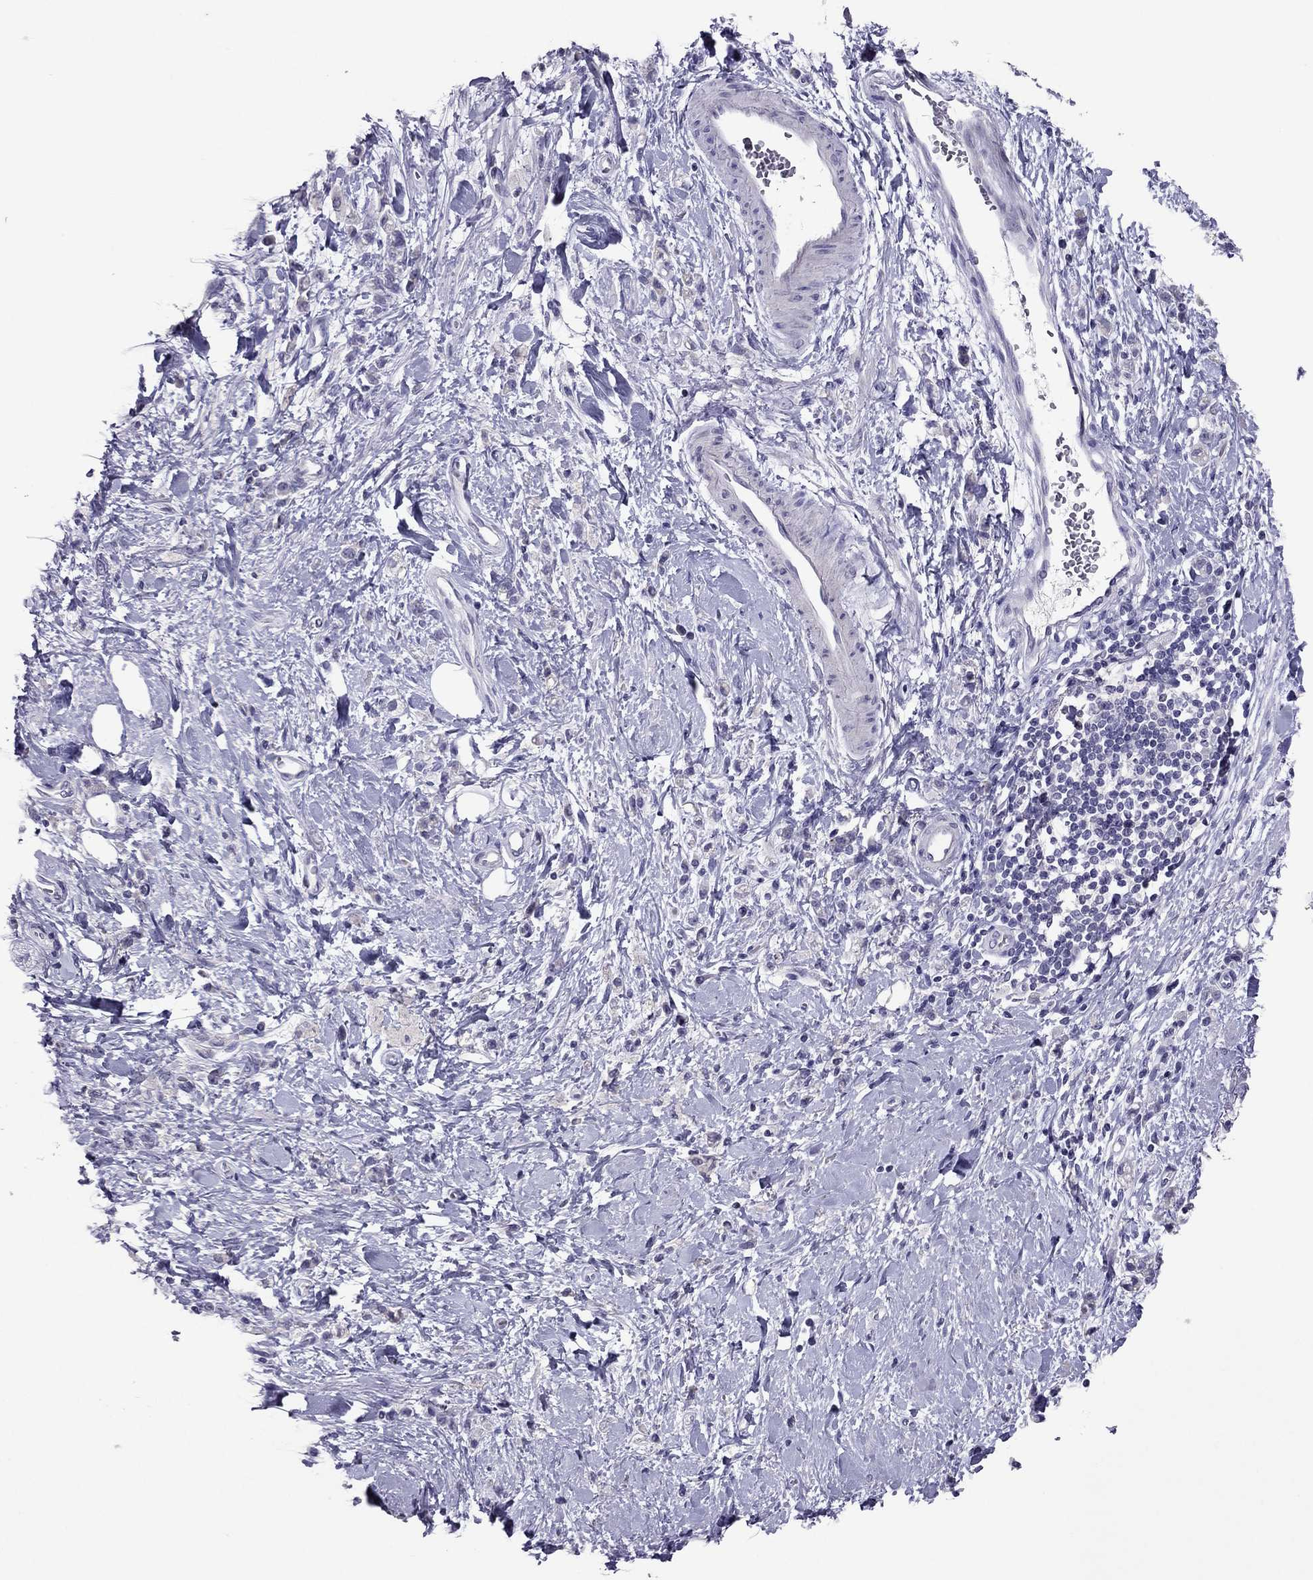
{"staining": {"intensity": "negative", "quantity": "none", "location": "none"}, "tissue": "stomach cancer", "cell_type": "Tumor cells", "image_type": "cancer", "snomed": [{"axis": "morphology", "description": "Adenocarcinoma, NOS"}, {"axis": "topography", "description": "Stomach"}], "caption": "This histopathology image is of adenocarcinoma (stomach) stained with immunohistochemistry (IHC) to label a protein in brown with the nuclei are counter-stained blue. There is no positivity in tumor cells.", "gene": "RGS8", "patient": {"sex": "male", "age": 77}}